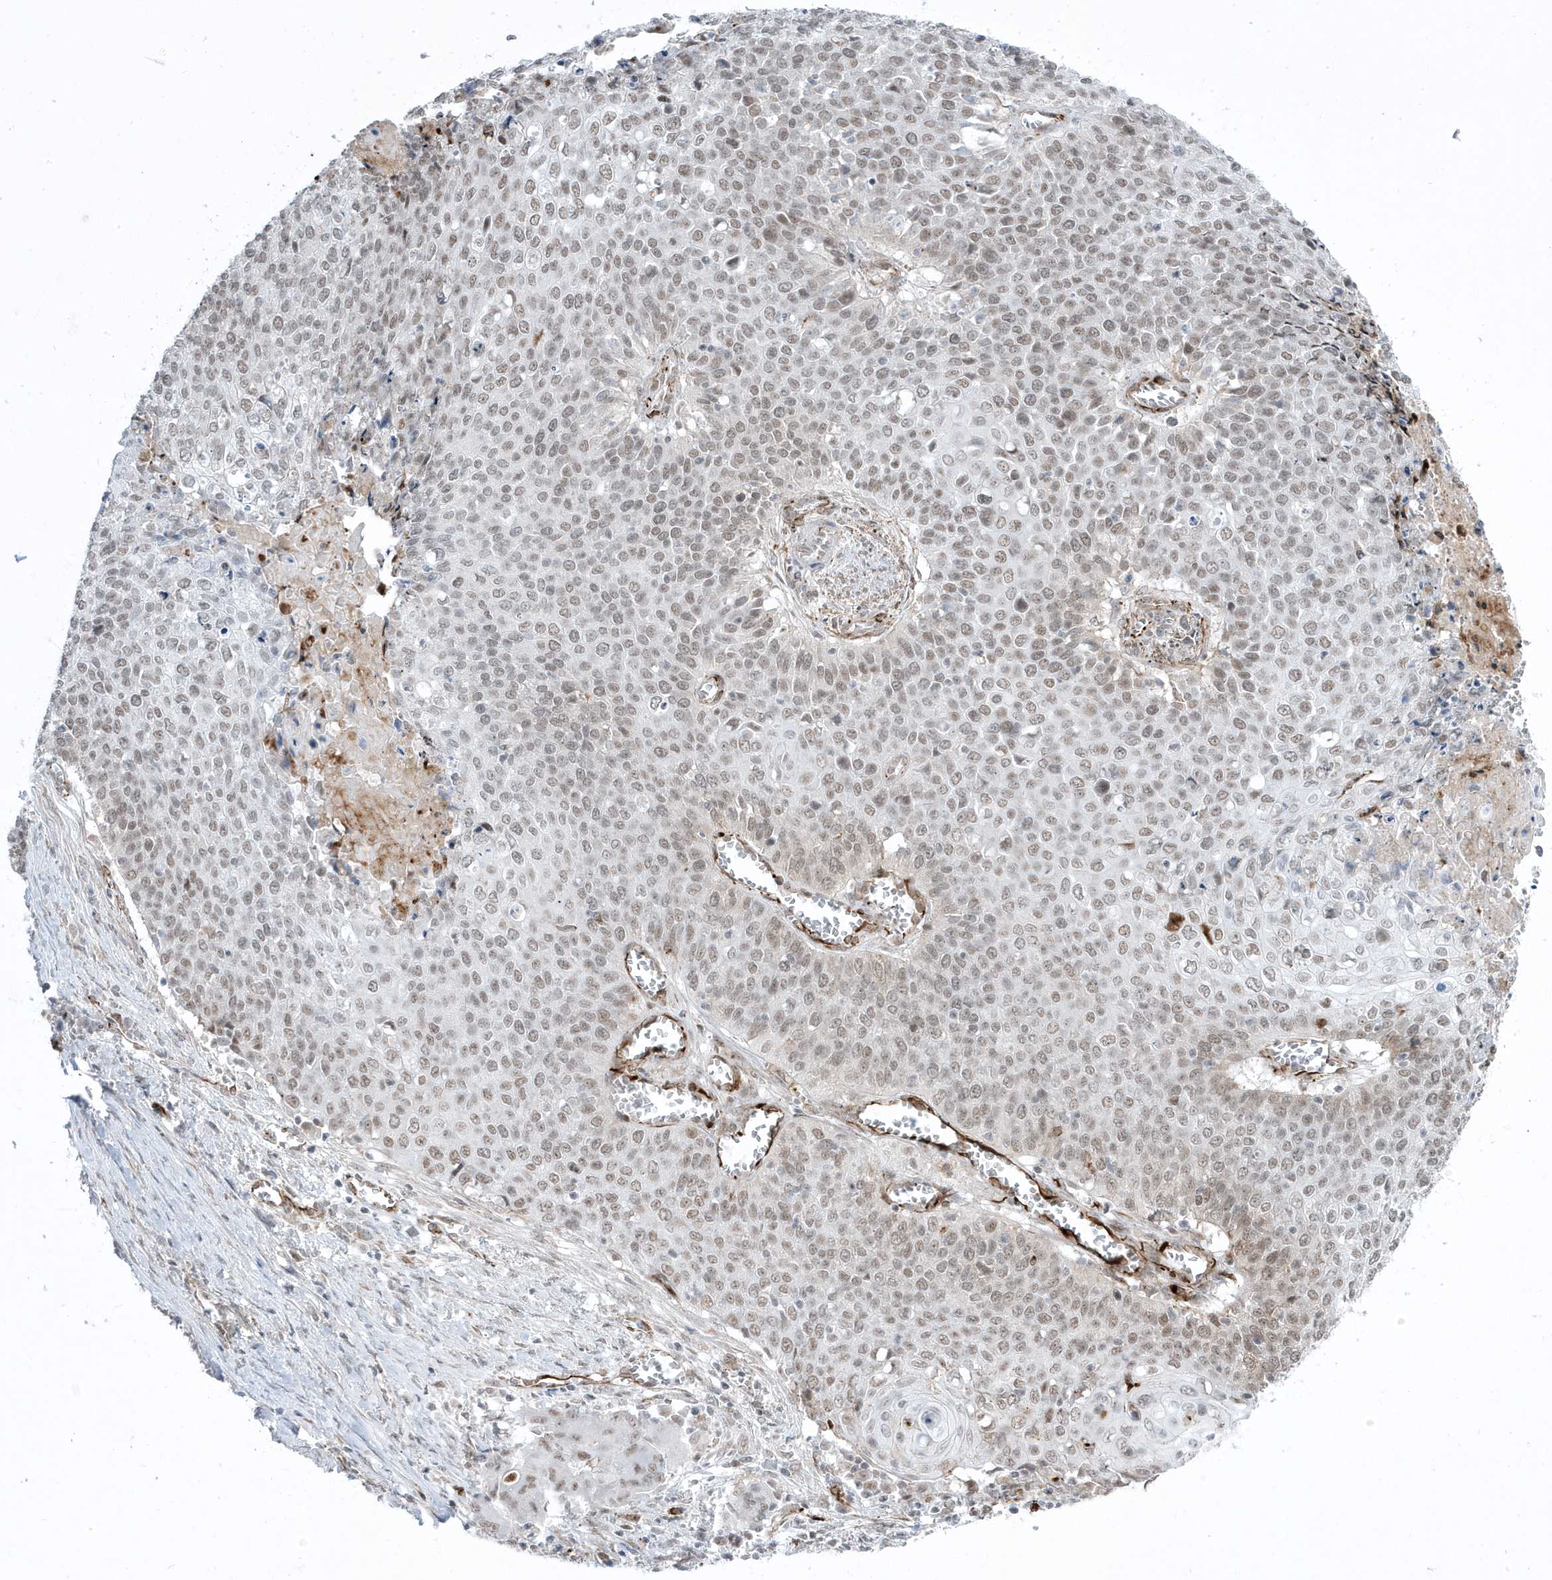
{"staining": {"intensity": "moderate", "quantity": ">75%", "location": "nuclear"}, "tissue": "cervical cancer", "cell_type": "Tumor cells", "image_type": "cancer", "snomed": [{"axis": "morphology", "description": "Squamous cell carcinoma, NOS"}, {"axis": "topography", "description": "Cervix"}], "caption": "Human squamous cell carcinoma (cervical) stained for a protein (brown) reveals moderate nuclear positive expression in about >75% of tumor cells.", "gene": "ADAMTSL3", "patient": {"sex": "female", "age": 39}}